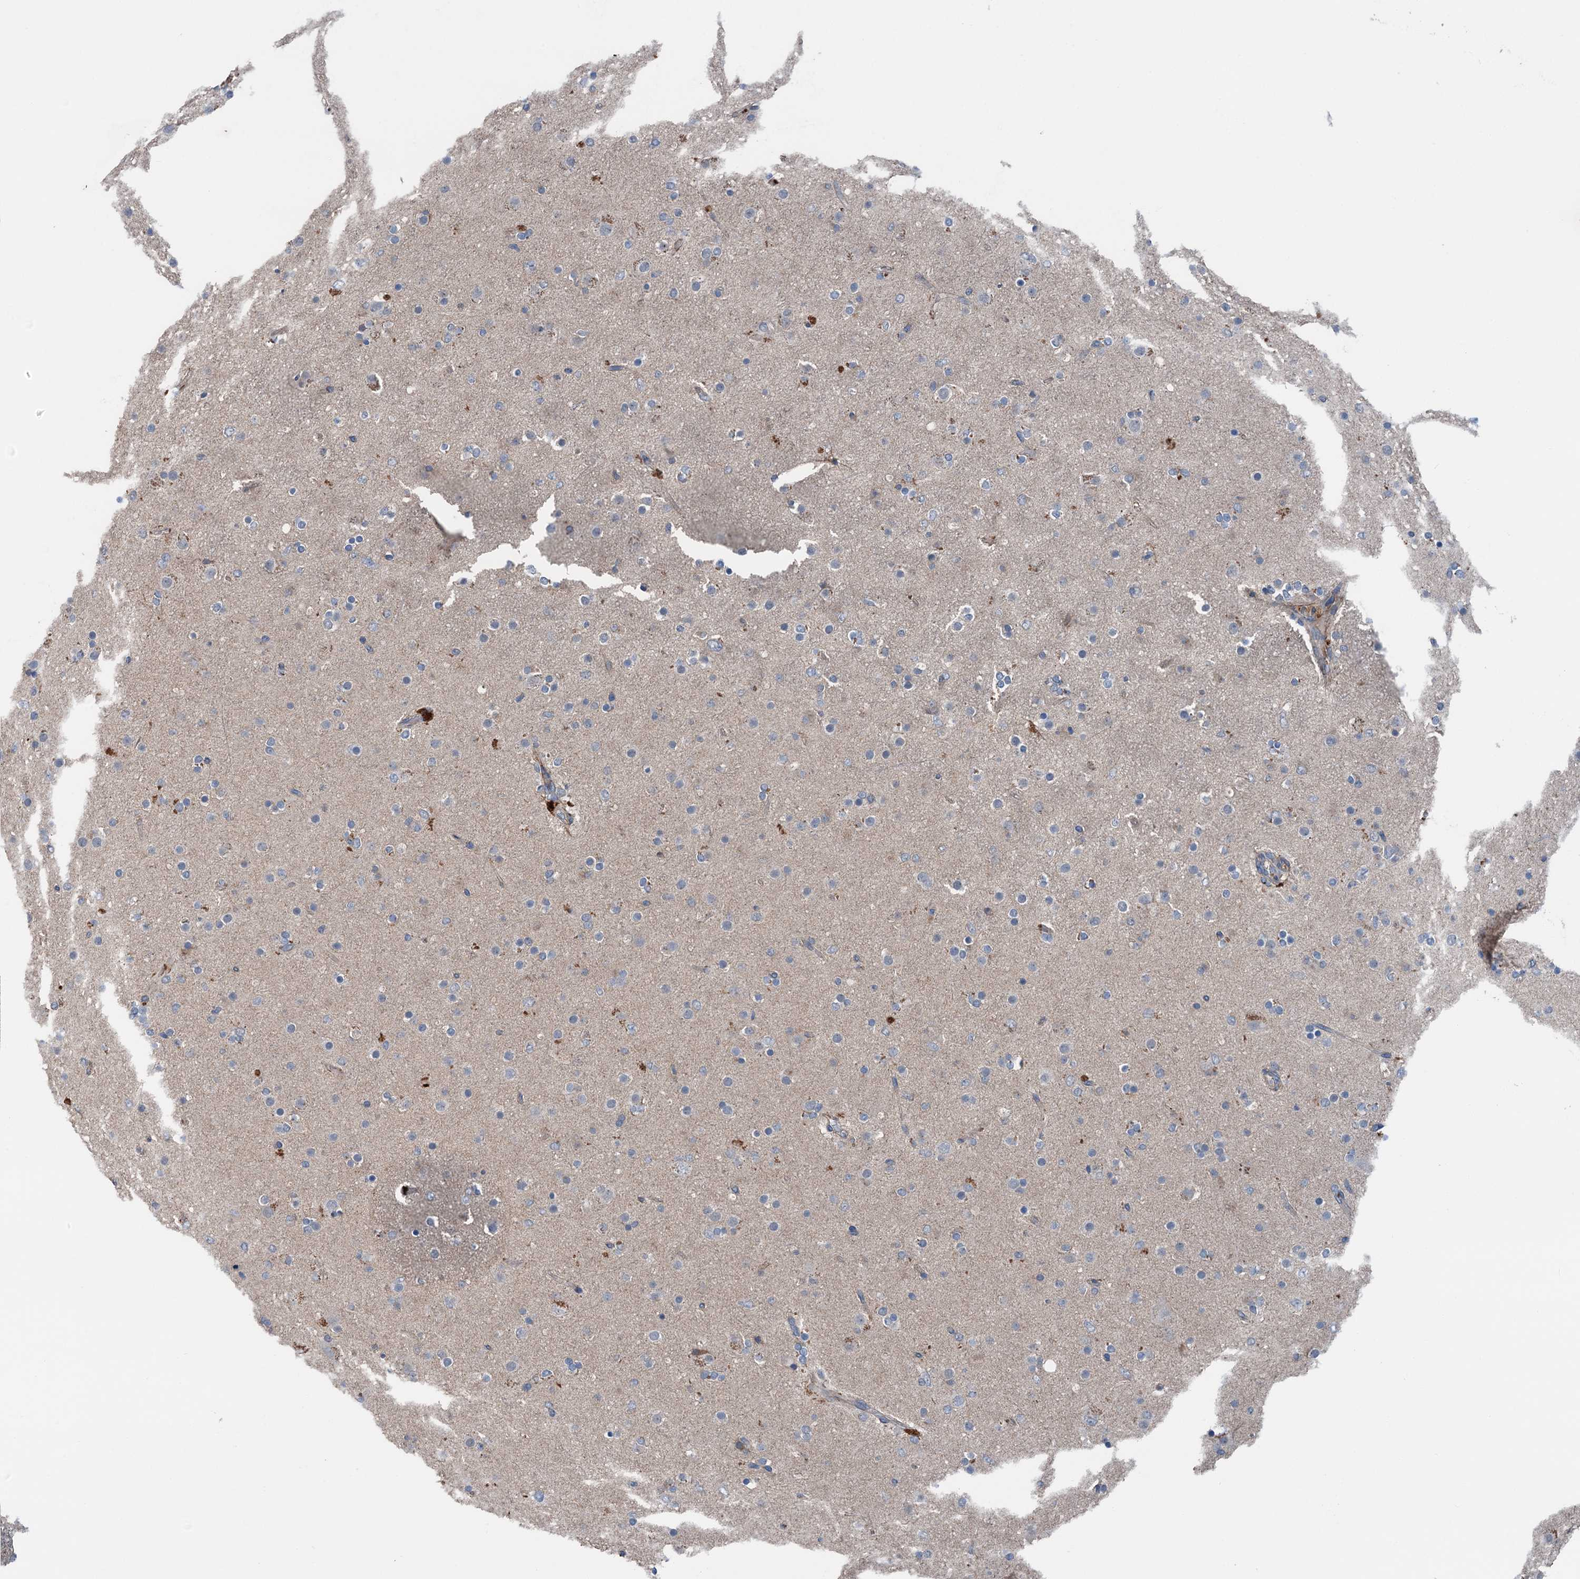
{"staining": {"intensity": "negative", "quantity": "none", "location": "none"}, "tissue": "glioma", "cell_type": "Tumor cells", "image_type": "cancer", "snomed": [{"axis": "morphology", "description": "Glioma, malignant, Low grade"}, {"axis": "topography", "description": "Brain"}], "caption": "Protein analysis of malignant low-grade glioma shows no significant staining in tumor cells.", "gene": "SLC2A10", "patient": {"sex": "male", "age": 65}}